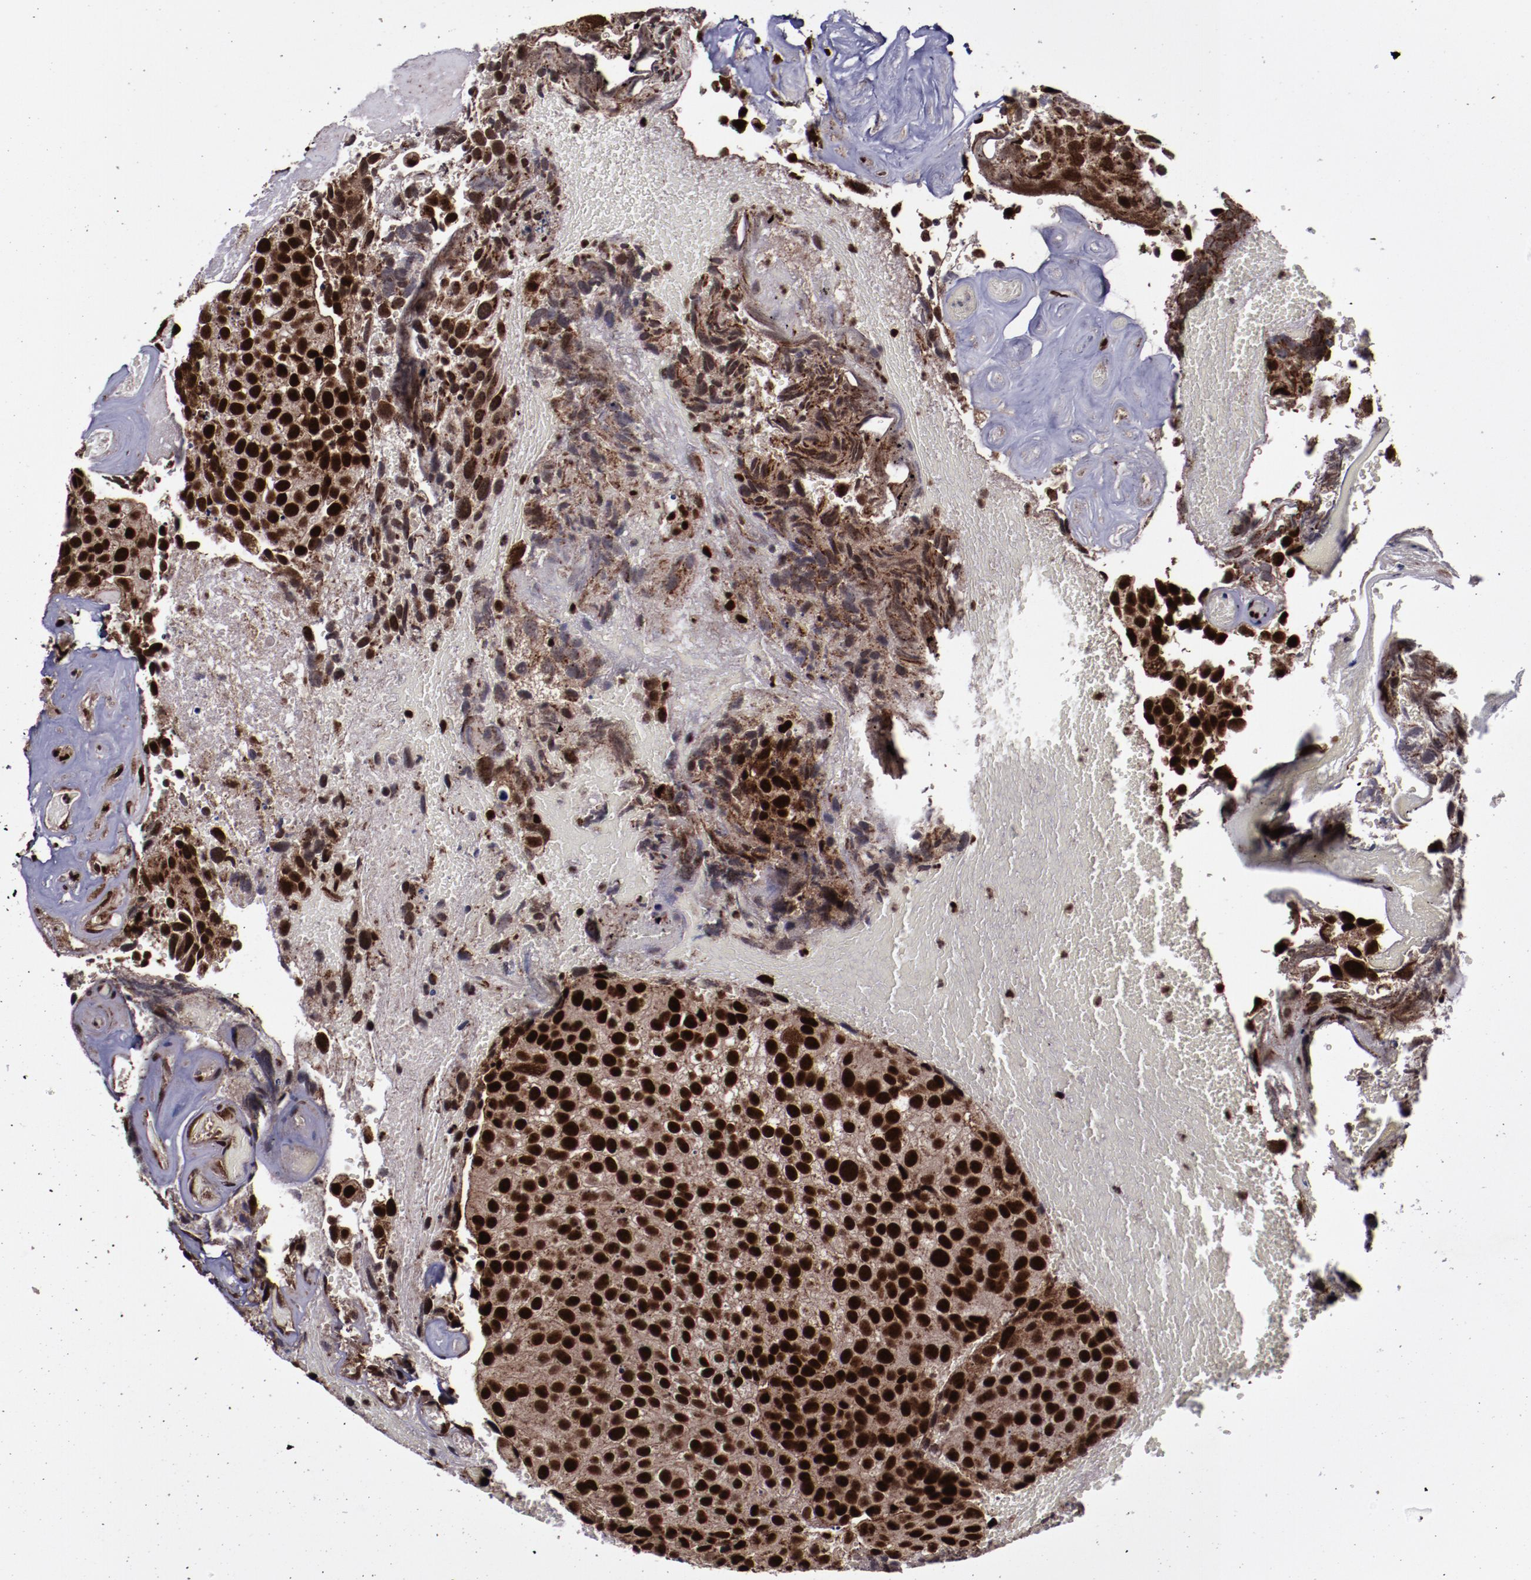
{"staining": {"intensity": "strong", "quantity": ">75%", "location": "cytoplasmic/membranous,nuclear"}, "tissue": "urothelial cancer", "cell_type": "Tumor cells", "image_type": "cancer", "snomed": [{"axis": "morphology", "description": "Urothelial carcinoma, High grade"}, {"axis": "topography", "description": "Urinary bladder"}], "caption": "An IHC photomicrograph of tumor tissue is shown. Protein staining in brown shows strong cytoplasmic/membranous and nuclear positivity in urothelial carcinoma (high-grade) within tumor cells. The protein of interest is shown in brown color, while the nuclei are stained blue.", "gene": "SNW1", "patient": {"sex": "male", "age": 72}}